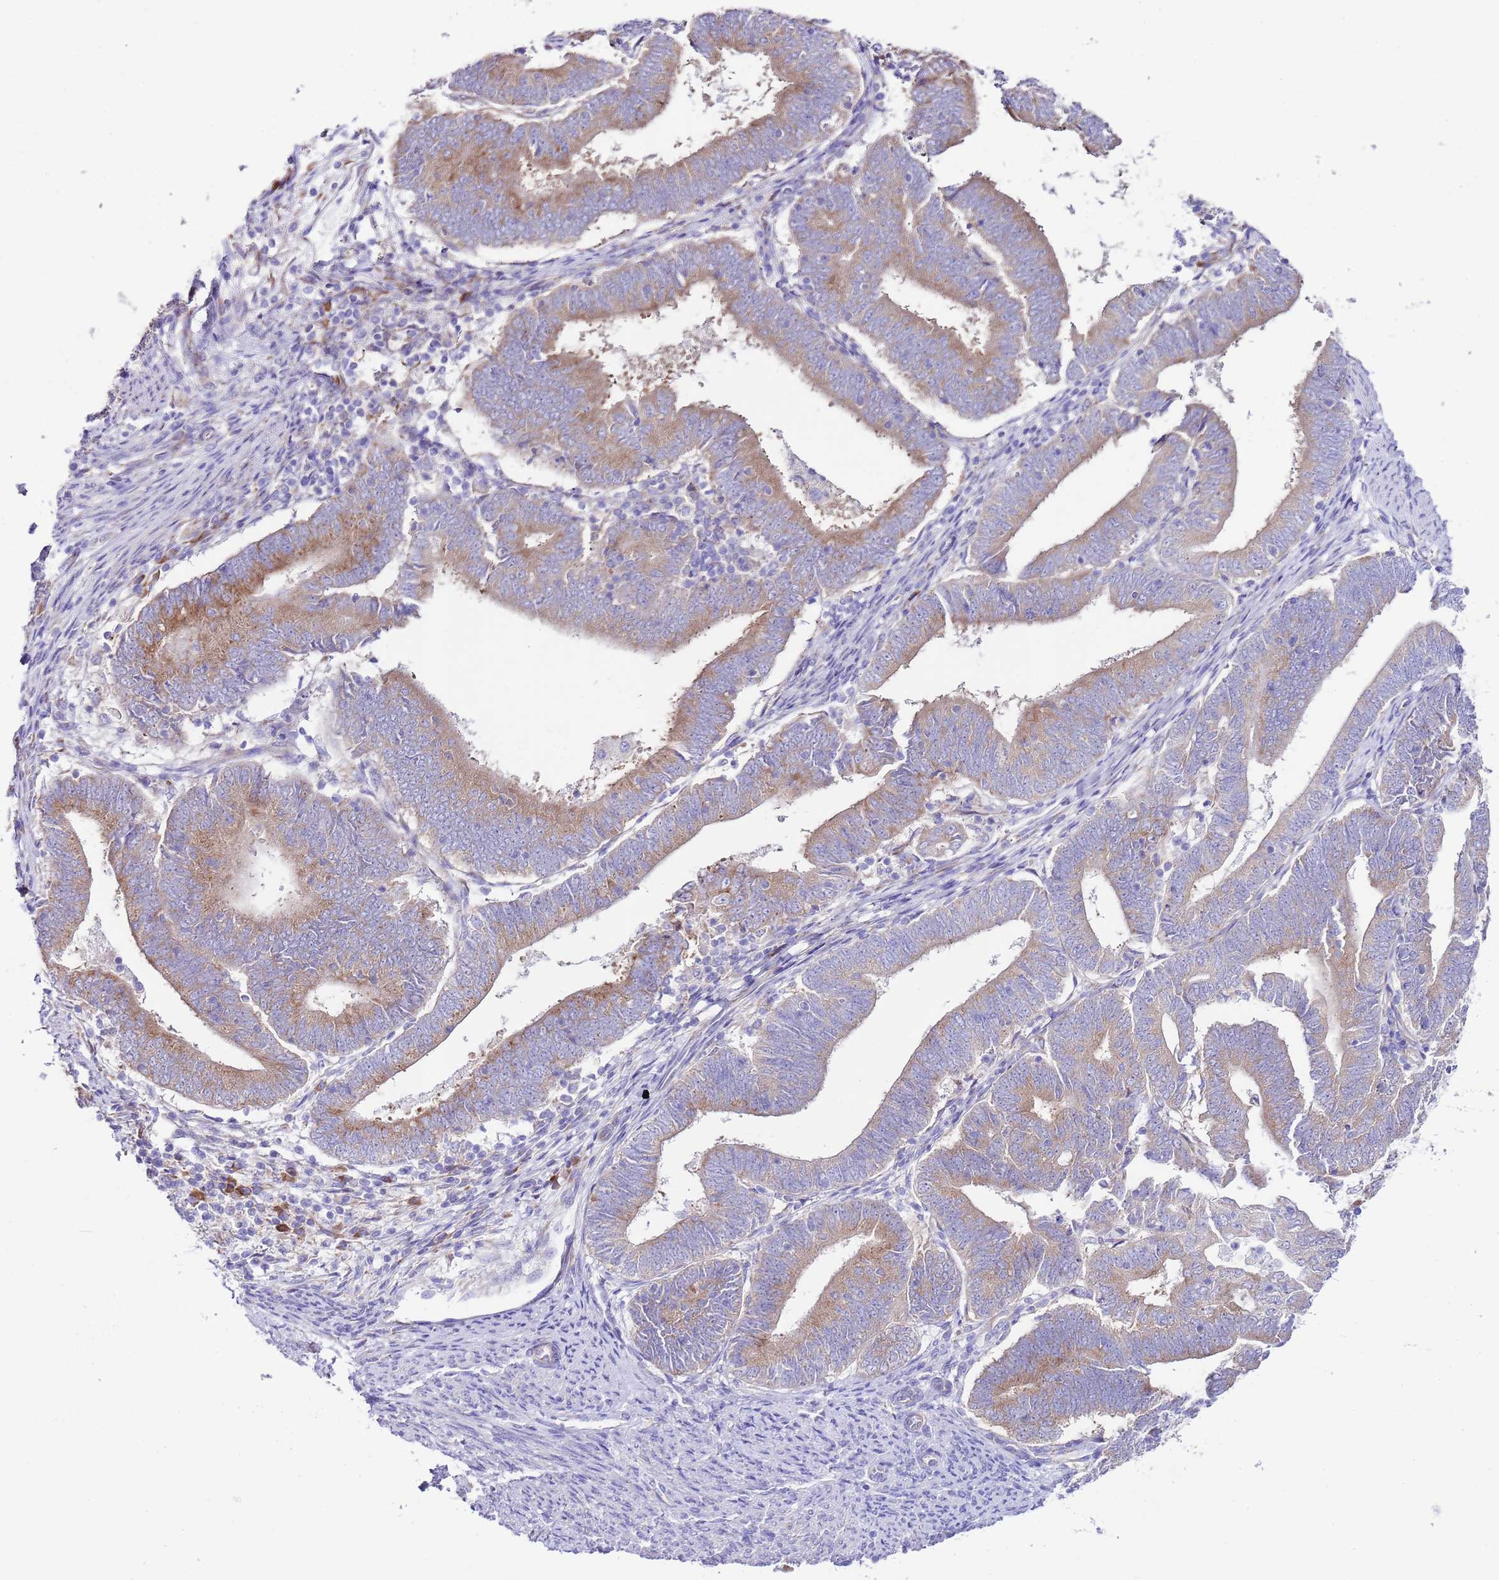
{"staining": {"intensity": "moderate", "quantity": "25%-75%", "location": "cytoplasmic/membranous"}, "tissue": "endometrial cancer", "cell_type": "Tumor cells", "image_type": "cancer", "snomed": [{"axis": "morphology", "description": "Adenocarcinoma, NOS"}, {"axis": "topography", "description": "Endometrium"}], "caption": "Protein expression analysis of adenocarcinoma (endometrial) demonstrates moderate cytoplasmic/membranous expression in approximately 25%-75% of tumor cells.", "gene": "RPS10", "patient": {"sex": "female", "age": 70}}